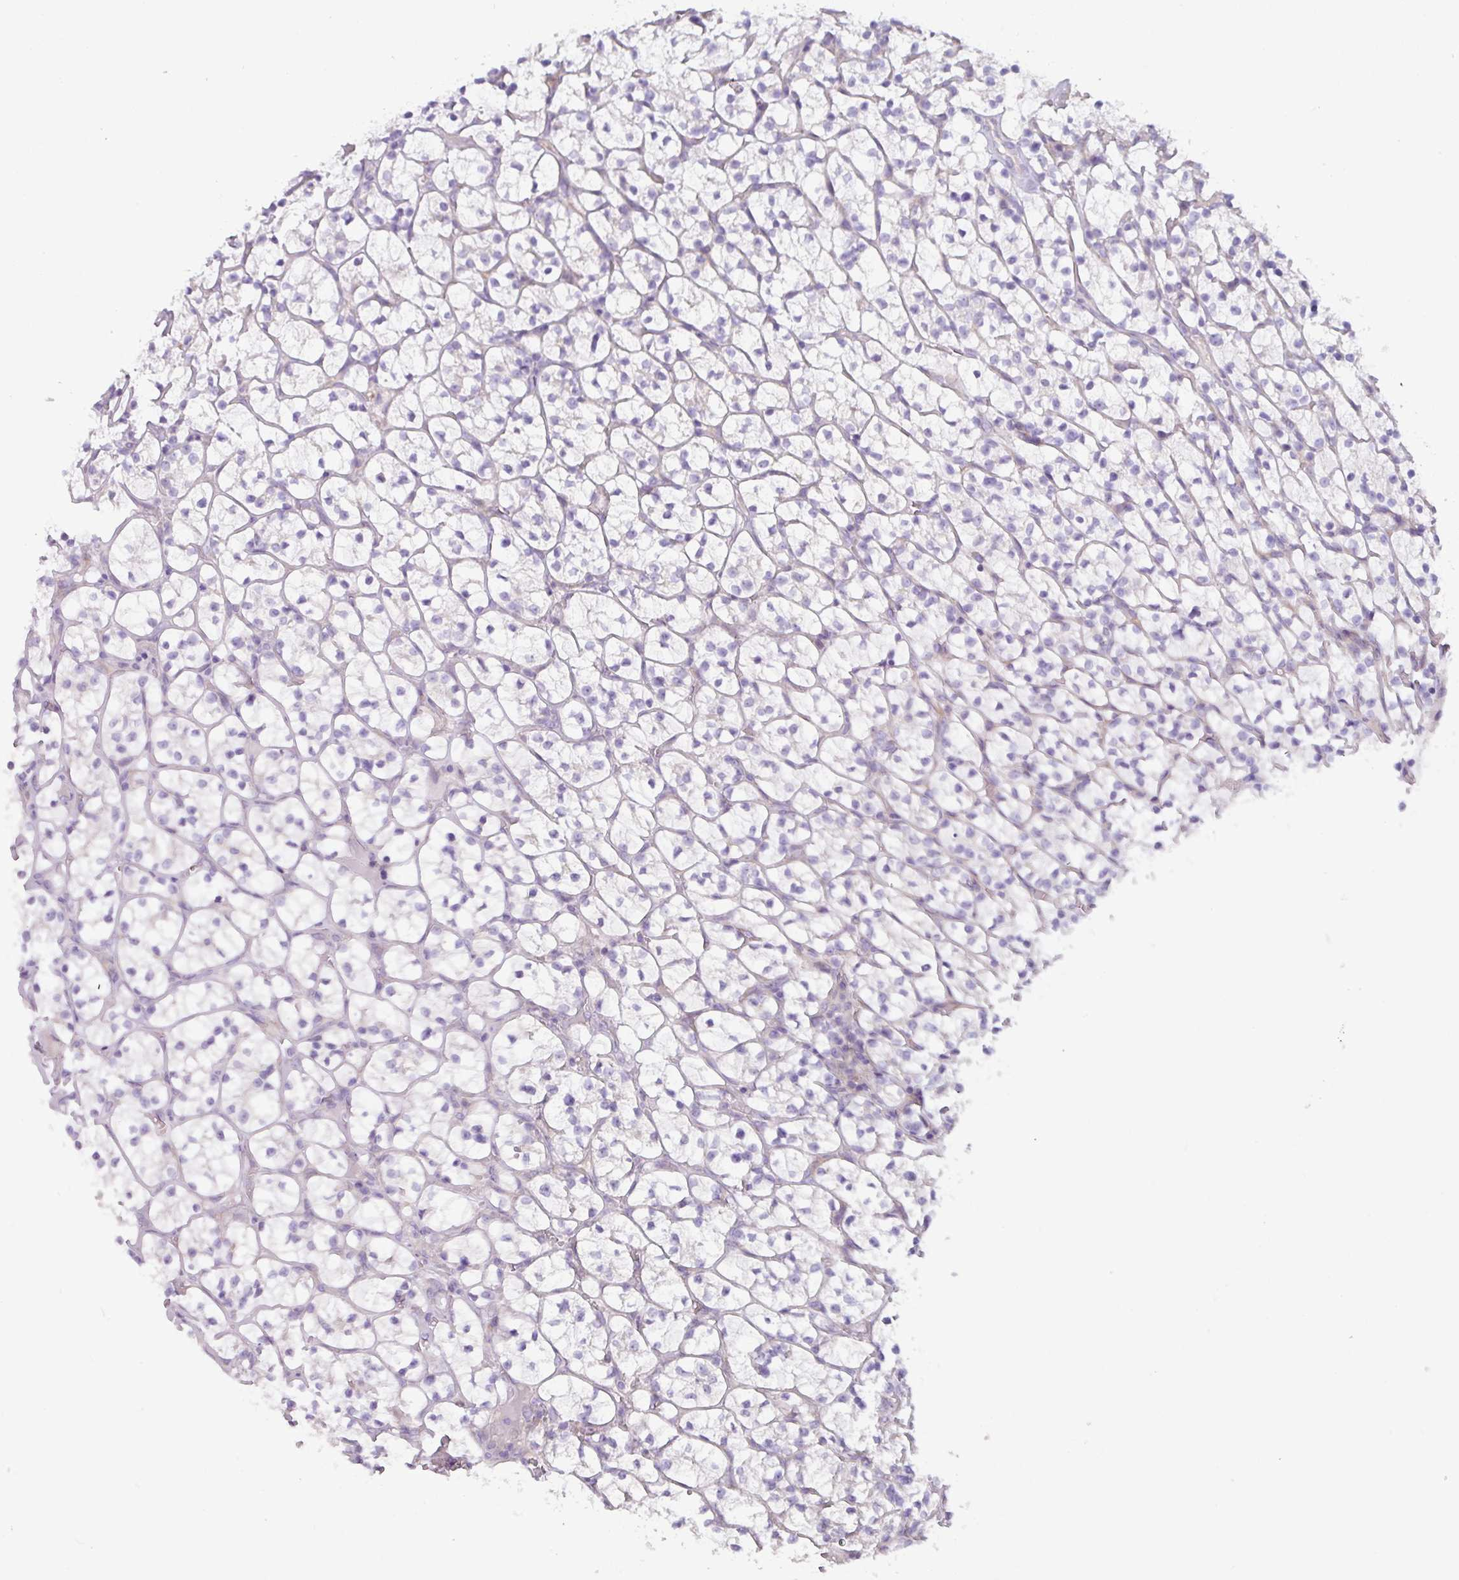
{"staining": {"intensity": "negative", "quantity": "none", "location": "none"}, "tissue": "renal cancer", "cell_type": "Tumor cells", "image_type": "cancer", "snomed": [{"axis": "morphology", "description": "Adenocarcinoma, NOS"}, {"axis": "topography", "description": "Kidney"}], "caption": "A photomicrograph of human adenocarcinoma (renal) is negative for staining in tumor cells.", "gene": "RGS16", "patient": {"sex": "female", "age": 64}}